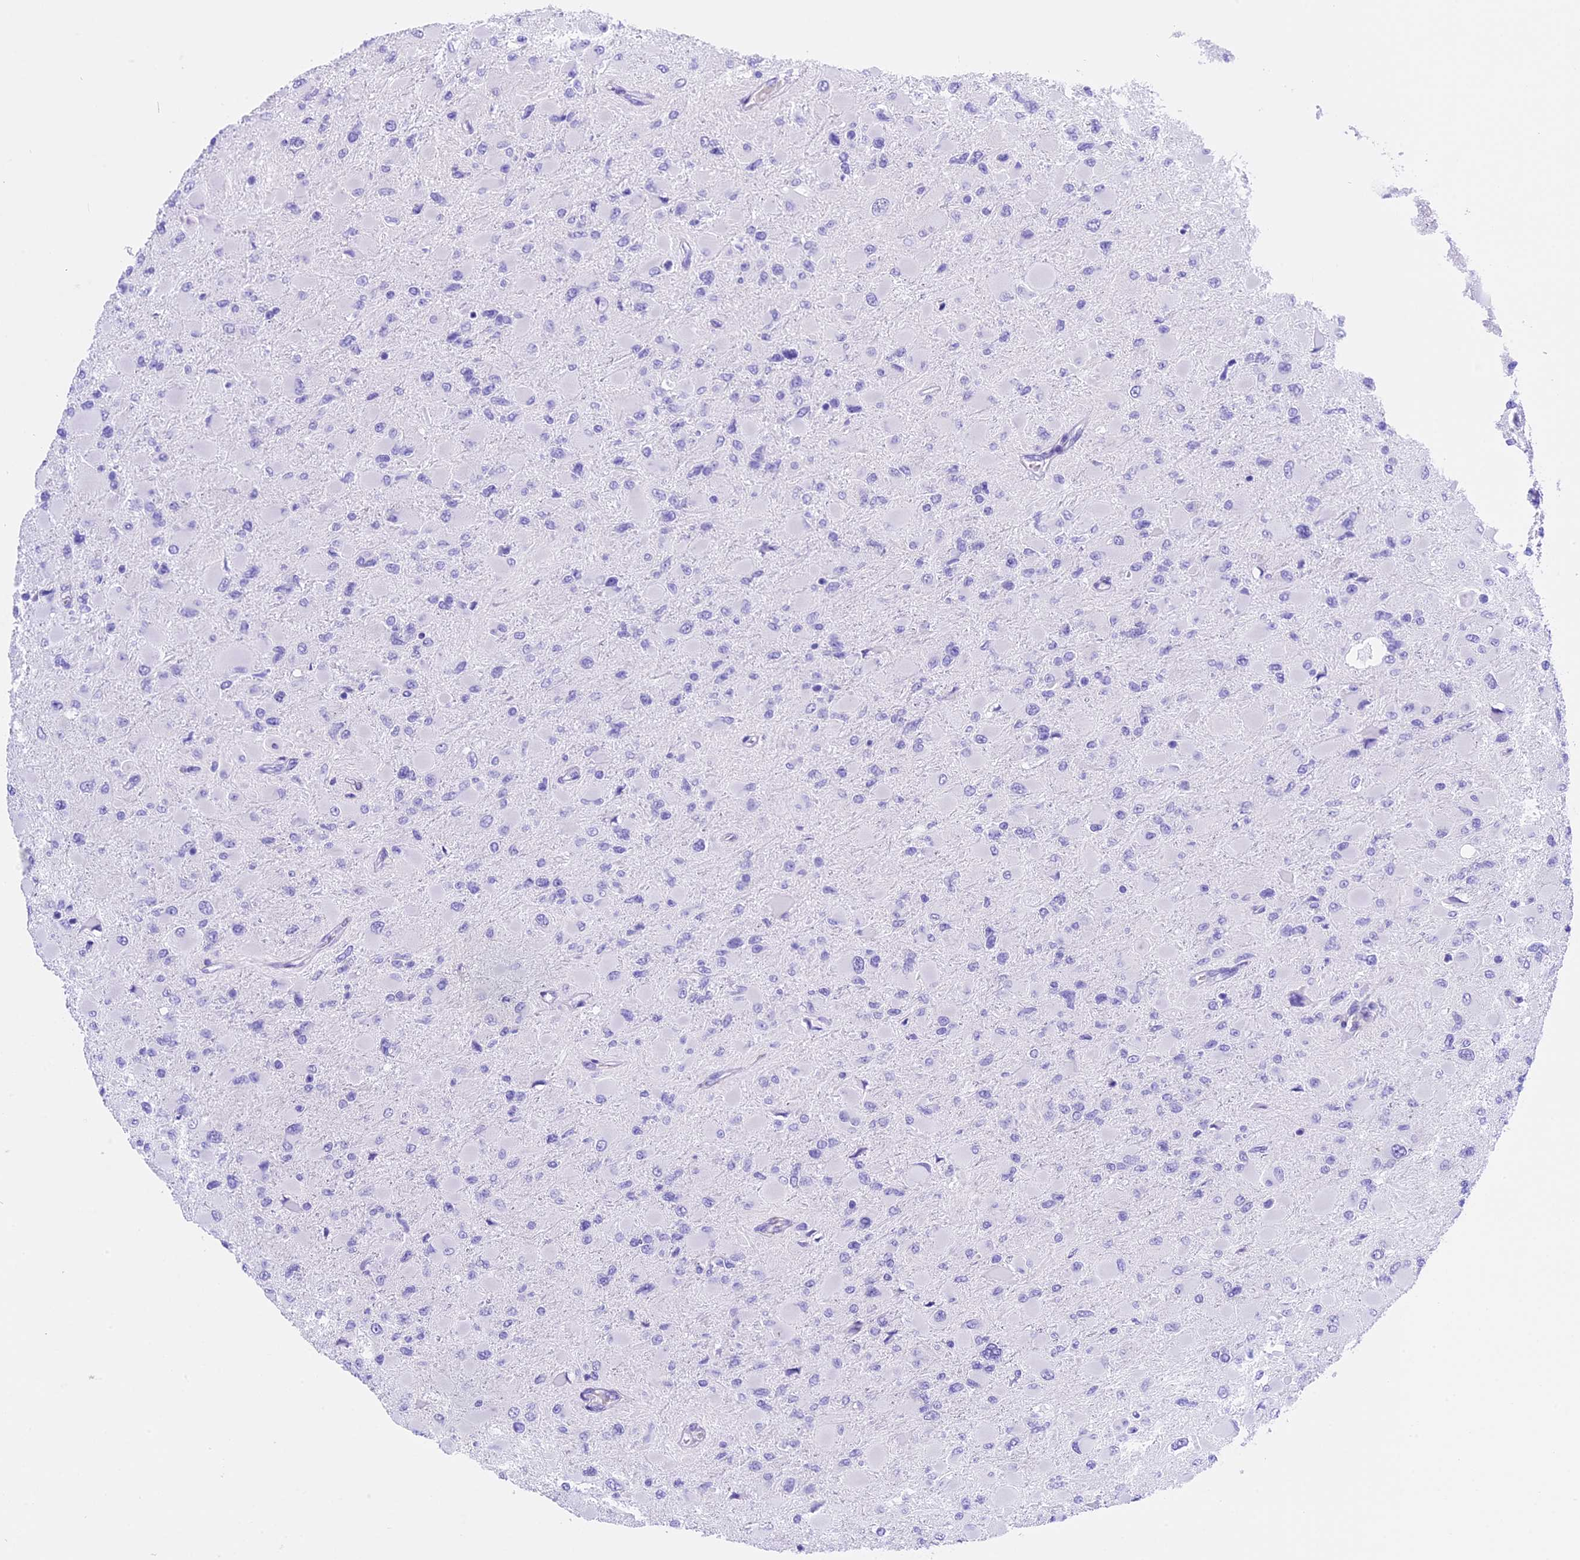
{"staining": {"intensity": "negative", "quantity": "none", "location": "none"}, "tissue": "glioma", "cell_type": "Tumor cells", "image_type": "cancer", "snomed": [{"axis": "morphology", "description": "Glioma, malignant, High grade"}, {"axis": "topography", "description": "Cerebral cortex"}], "caption": "This micrograph is of high-grade glioma (malignant) stained with immunohistochemistry (IHC) to label a protein in brown with the nuclei are counter-stained blue. There is no expression in tumor cells.", "gene": "CLC", "patient": {"sex": "female", "age": 36}}